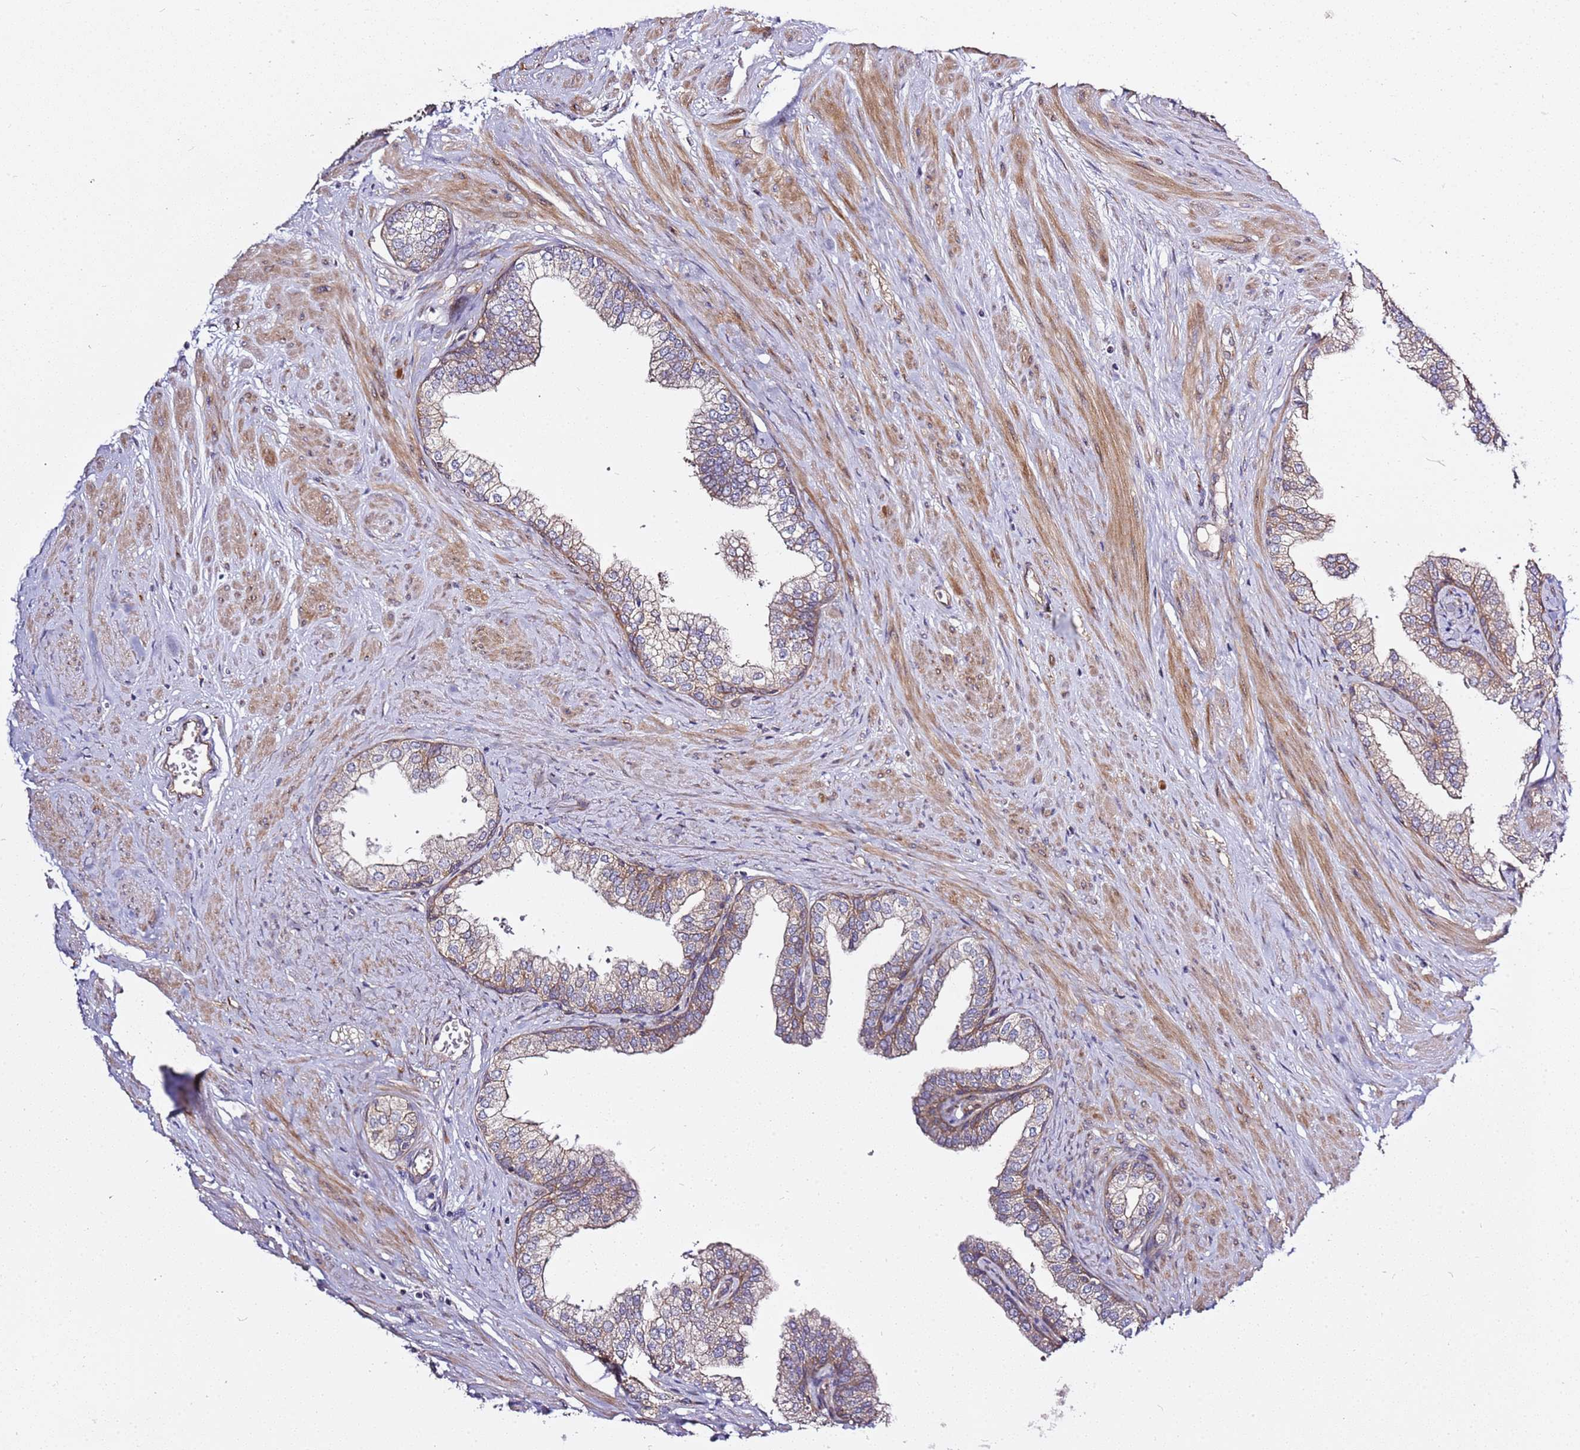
{"staining": {"intensity": "moderate", "quantity": "25%-75%", "location": "cytoplasmic/membranous"}, "tissue": "prostate", "cell_type": "Glandular cells", "image_type": "normal", "snomed": [{"axis": "morphology", "description": "Normal tissue, NOS"}, {"axis": "morphology", "description": "Urothelial carcinoma, Low grade"}, {"axis": "topography", "description": "Urinary bladder"}, {"axis": "topography", "description": "Prostate"}], "caption": "Glandular cells exhibit medium levels of moderate cytoplasmic/membranous expression in approximately 25%-75% of cells in benign prostate.", "gene": "GNL1", "patient": {"sex": "male", "age": 60}}